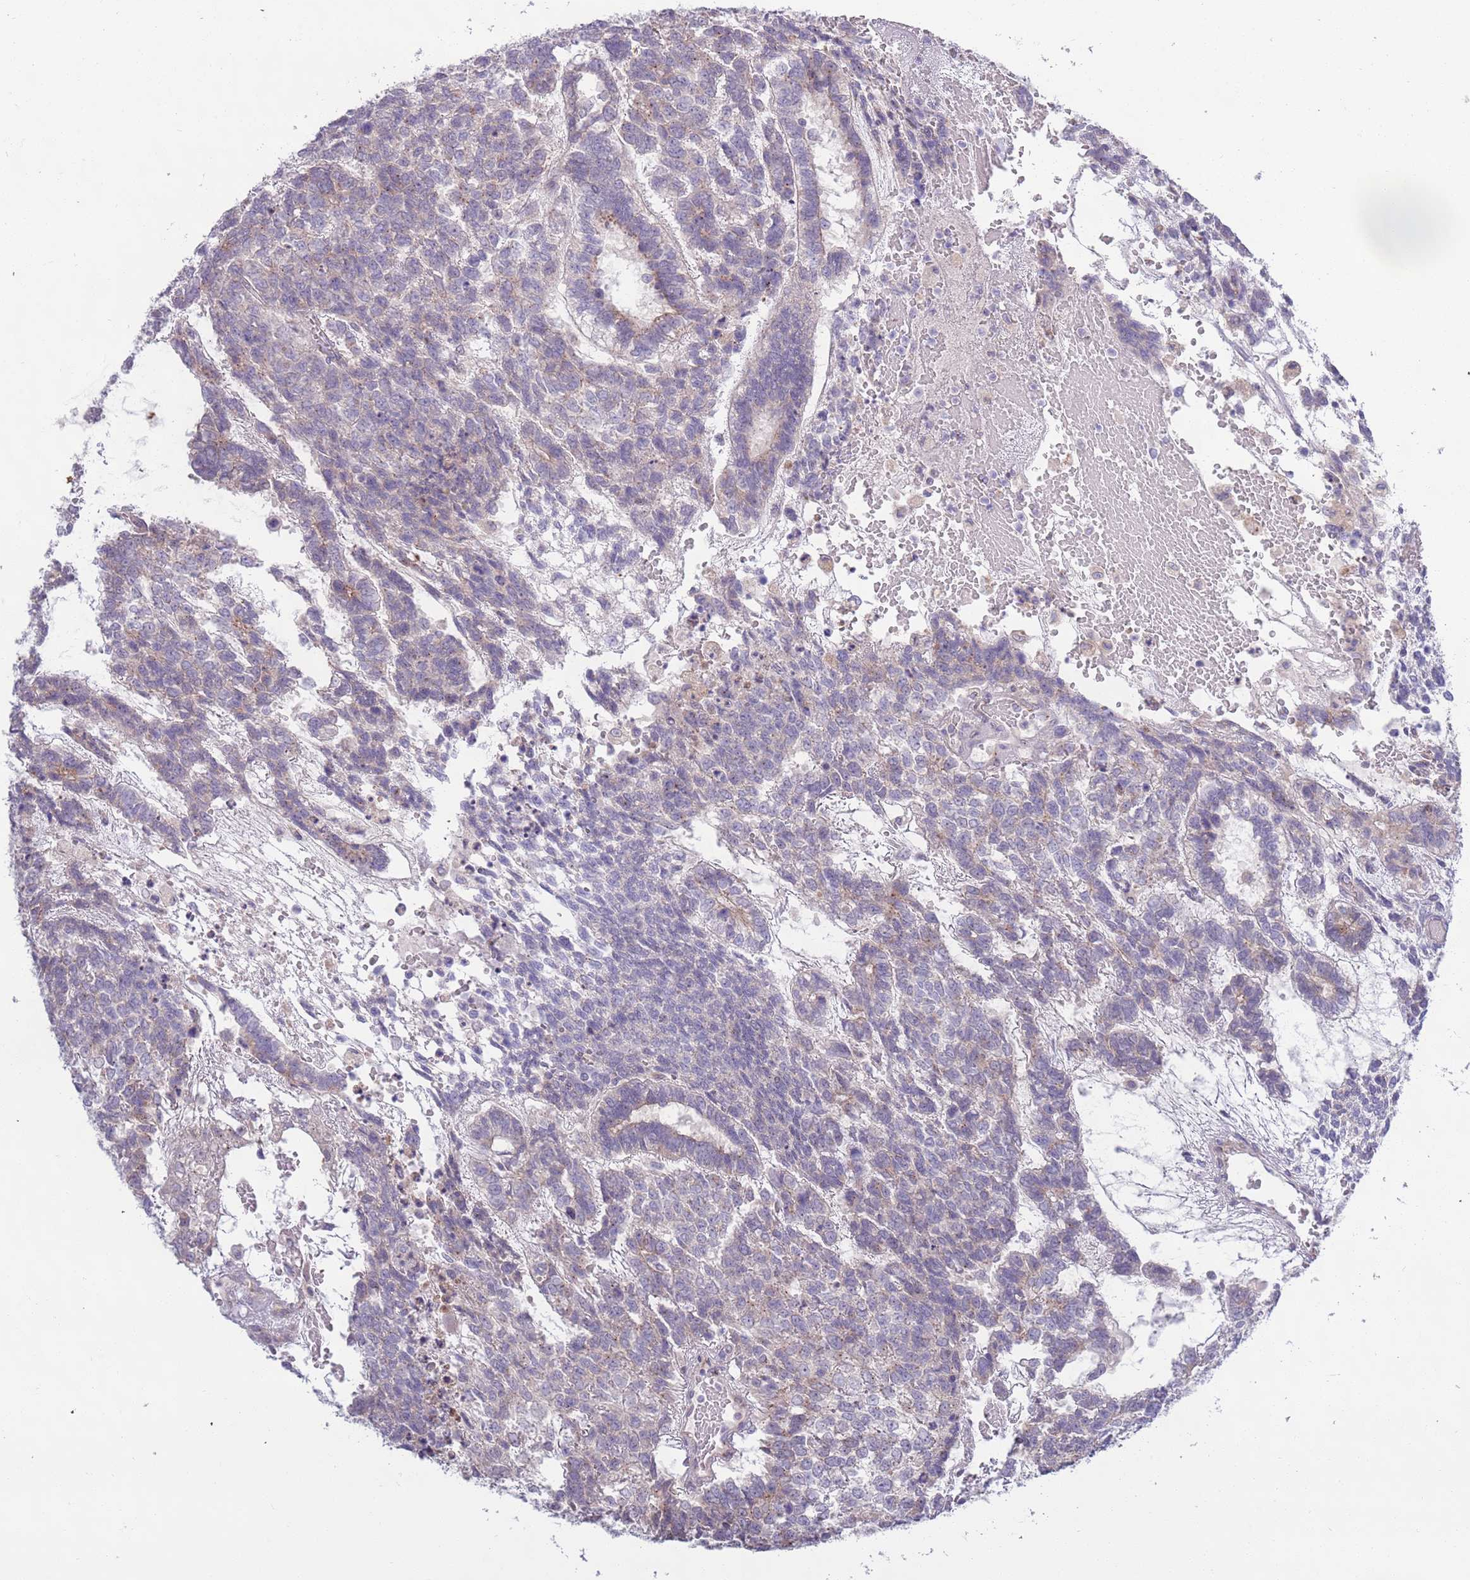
{"staining": {"intensity": "negative", "quantity": "none", "location": "none"}, "tissue": "testis cancer", "cell_type": "Tumor cells", "image_type": "cancer", "snomed": [{"axis": "morphology", "description": "Carcinoma, Embryonal, NOS"}, {"axis": "topography", "description": "Testis"}], "caption": "DAB (3,3'-diaminobenzidine) immunohistochemical staining of testis cancer exhibits no significant positivity in tumor cells.", "gene": "LTB", "patient": {"sex": "male", "age": 23}}